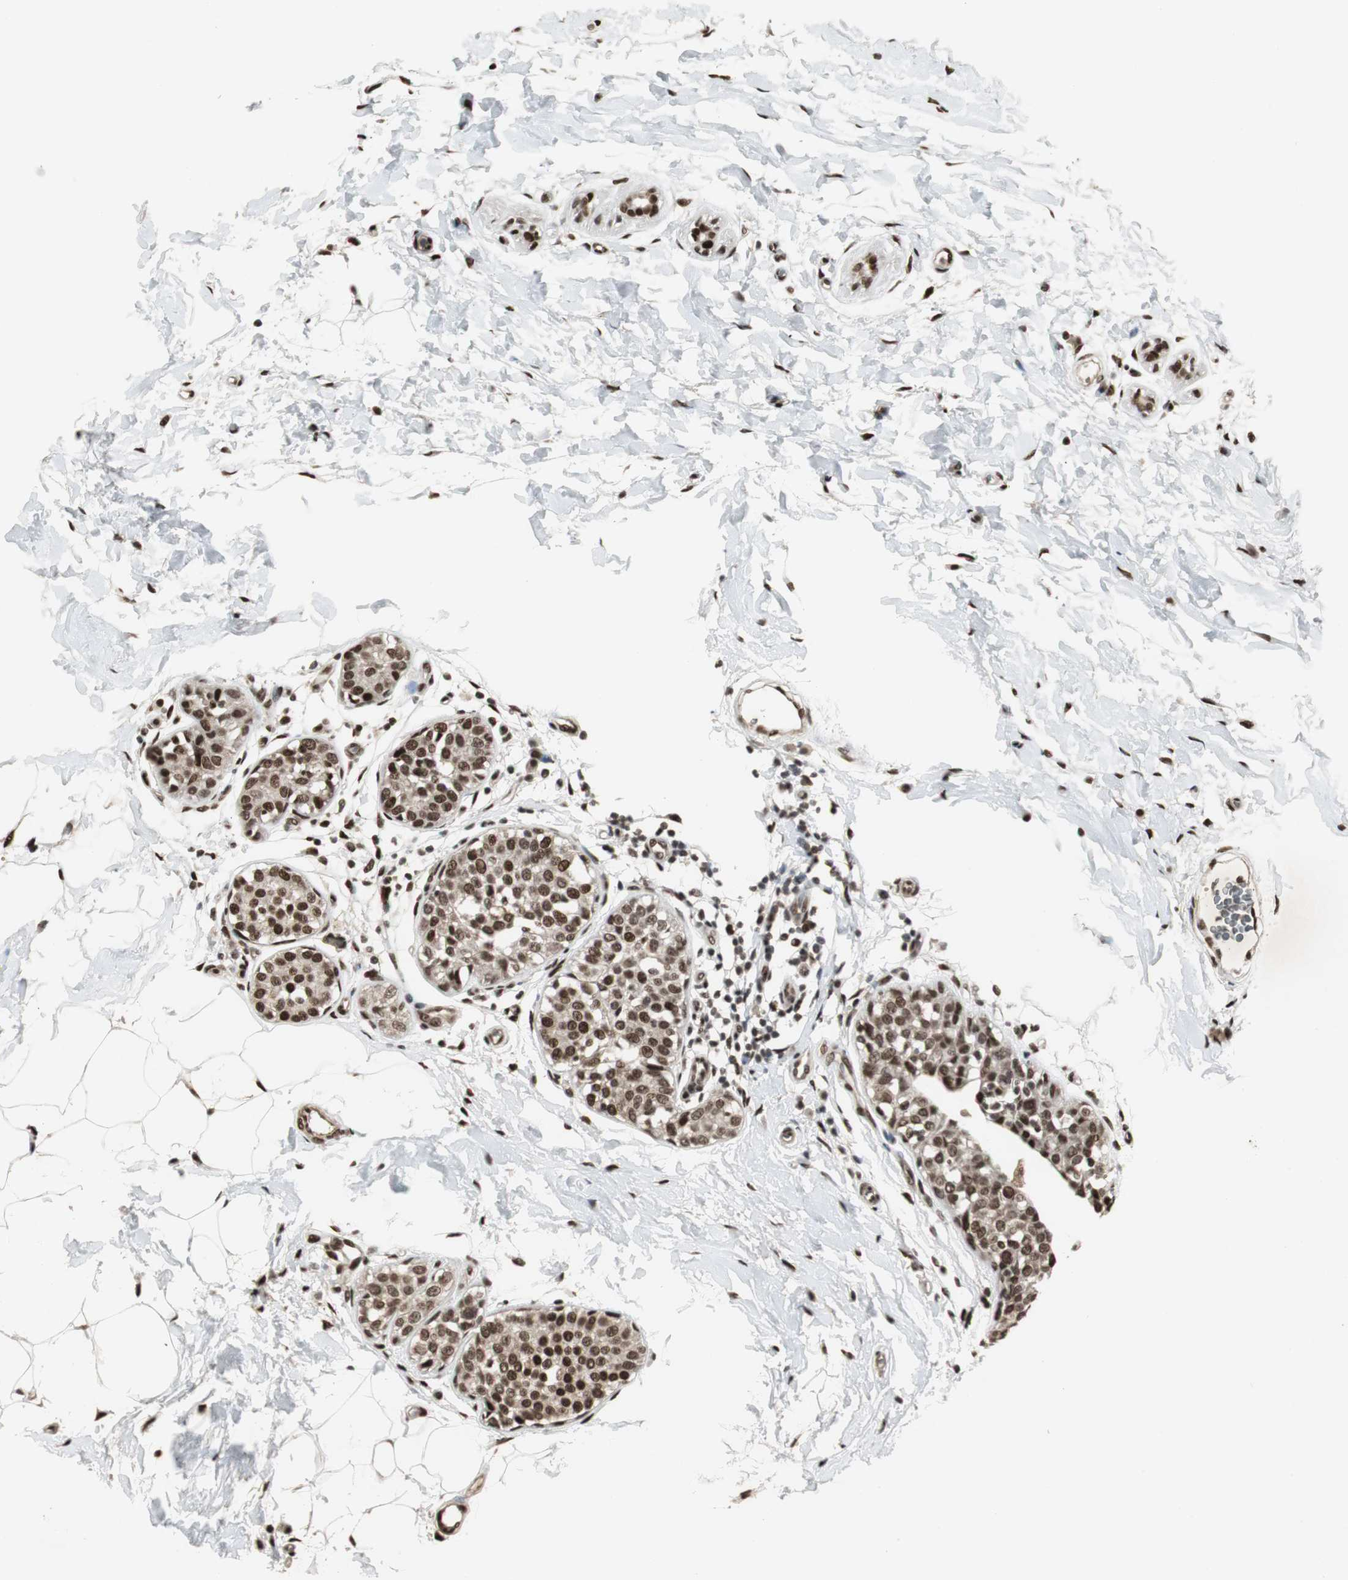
{"staining": {"intensity": "strong", "quantity": ">75%", "location": "cytoplasmic/membranous,nuclear"}, "tissue": "breast cancer", "cell_type": "Tumor cells", "image_type": "cancer", "snomed": [{"axis": "morphology", "description": "Lobular carcinoma, in situ"}, {"axis": "morphology", "description": "Lobular carcinoma"}, {"axis": "topography", "description": "Breast"}], "caption": "Protein staining of breast cancer tissue exhibits strong cytoplasmic/membranous and nuclear positivity in approximately >75% of tumor cells.", "gene": "TAF5", "patient": {"sex": "female", "age": 41}}